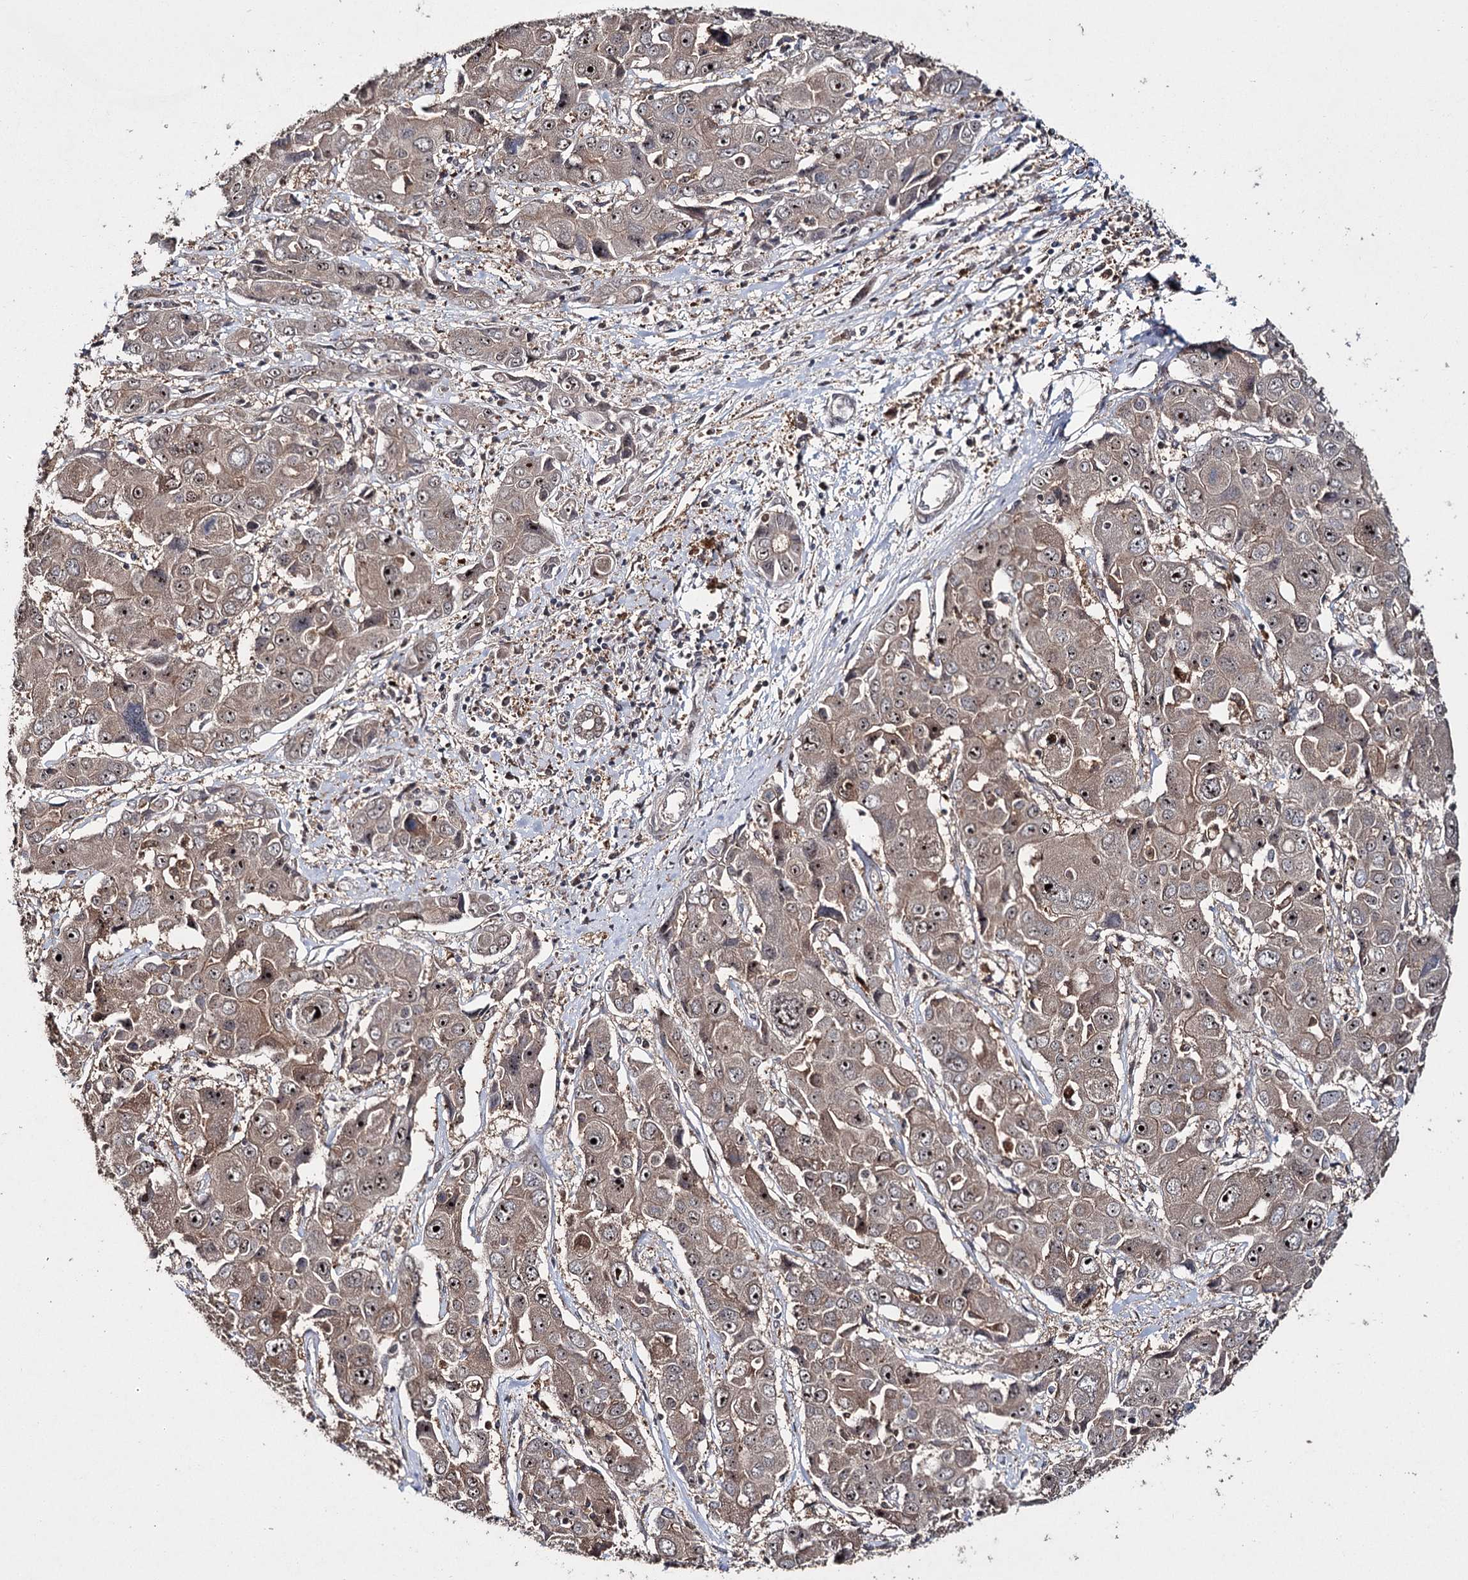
{"staining": {"intensity": "weak", "quantity": ">75%", "location": "cytoplasmic/membranous,nuclear"}, "tissue": "liver cancer", "cell_type": "Tumor cells", "image_type": "cancer", "snomed": [{"axis": "morphology", "description": "Cholangiocarcinoma"}, {"axis": "topography", "description": "Liver"}], "caption": "Tumor cells display weak cytoplasmic/membranous and nuclear expression in approximately >75% of cells in liver cancer (cholangiocarcinoma).", "gene": "MKNK2", "patient": {"sex": "male", "age": 67}}